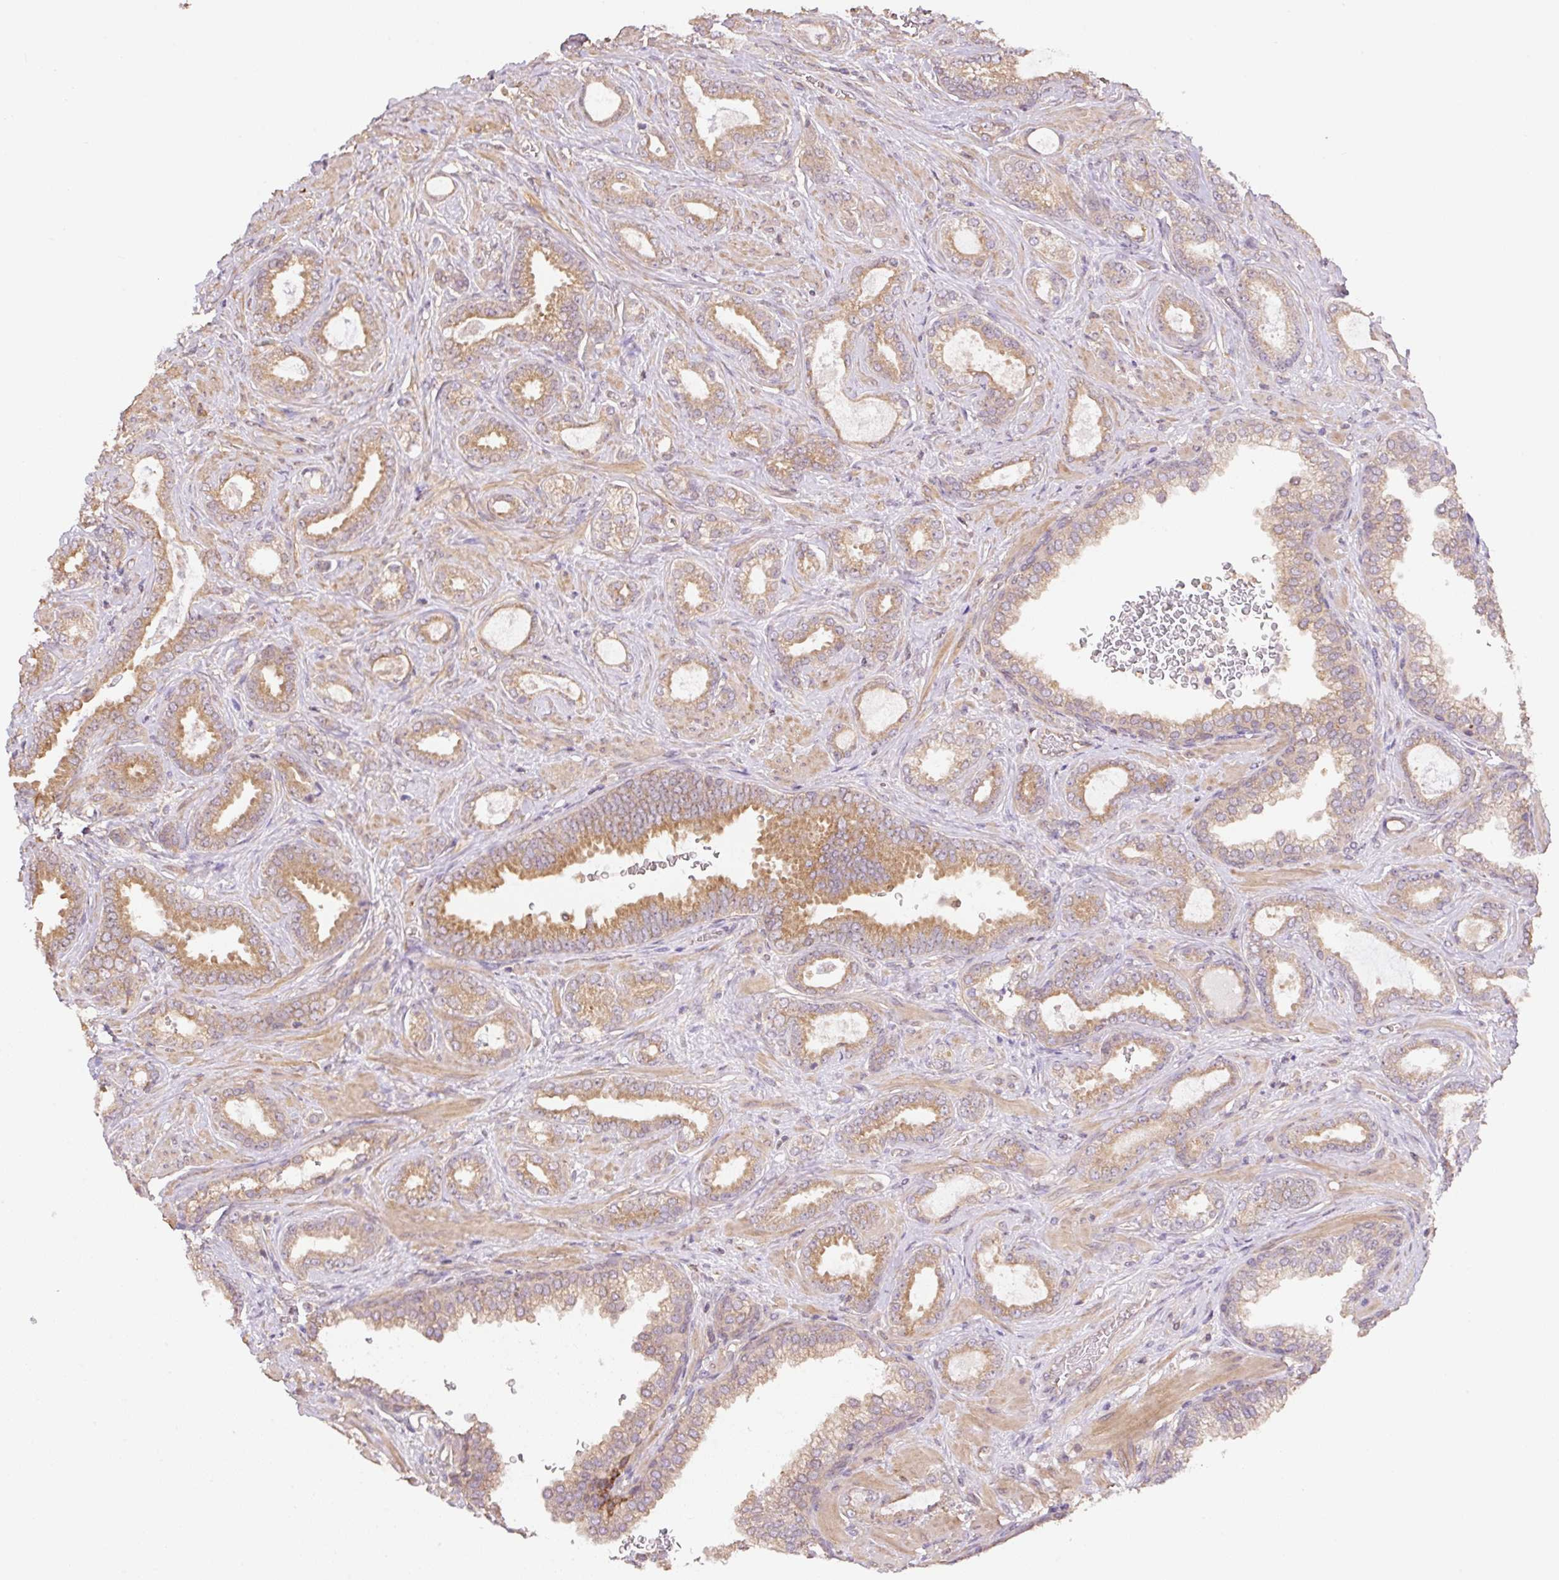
{"staining": {"intensity": "moderate", "quantity": ">75%", "location": "cytoplasmic/membranous"}, "tissue": "prostate cancer", "cell_type": "Tumor cells", "image_type": "cancer", "snomed": [{"axis": "morphology", "description": "Adenocarcinoma, High grade"}, {"axis": "topography", "description": "Prostate"}], "caption": "An image of human prostate high-grade adenocarcinoma stained for a protein demonstrates moderate cytoplasmic/membranous brown staining in tumor cells.", "gene": "COX8A", "patient": {"sex": "male", "age": 58}}